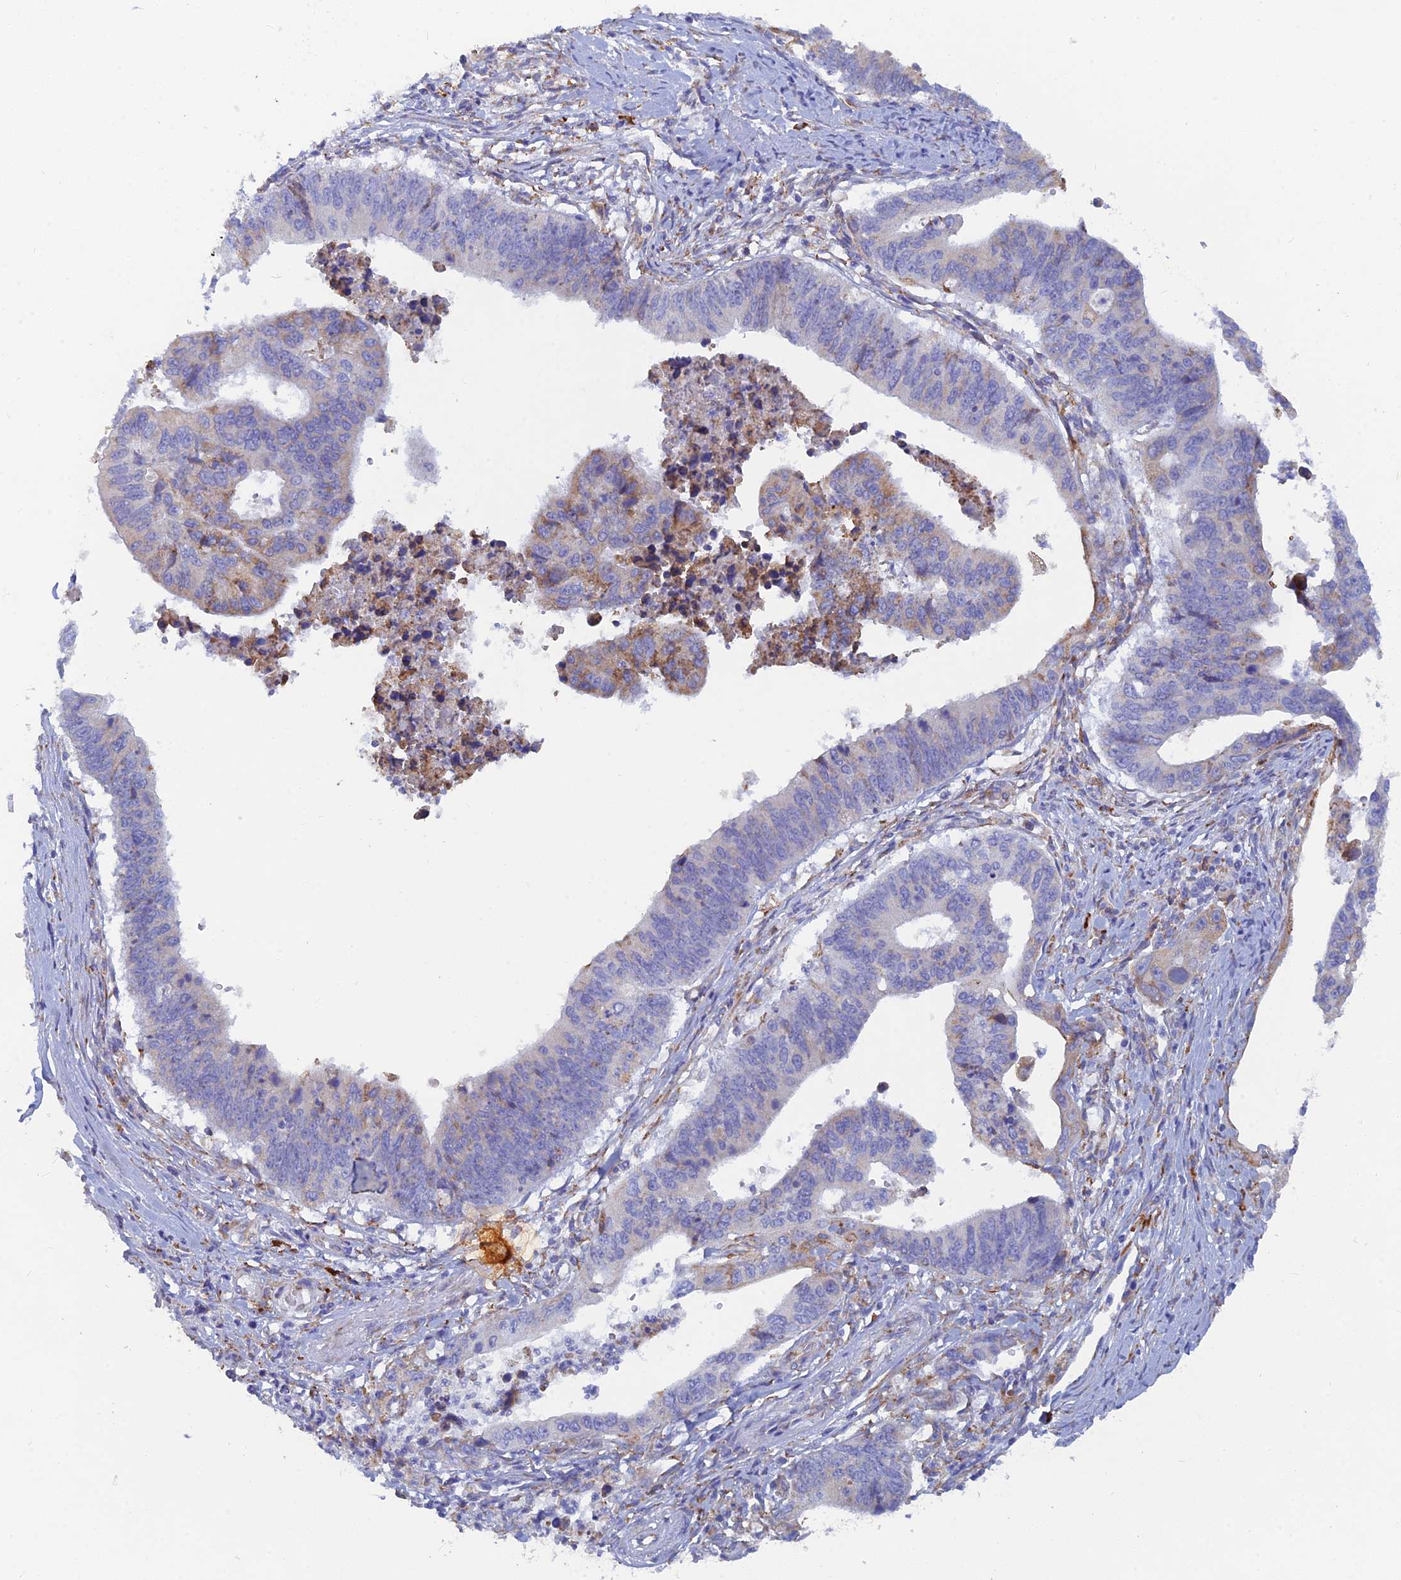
{"staining": {"intensity": "moderate", "quantity": "<25%", "location": "cytoplasmic/membranous"}, "tissue": "stomach cancer", "cell_type": "Tumor cells", "image_type": "cancer", "snomed": [{"axis": "morphology", "description": "Adenocarcinoma, NOS"}, {"axis": "topography", "description": "Stomach"}], "caption": "Stomach adenocarcinoma was stained to show a protein in brown. There is low levels of moderate cytoplasmic/membranous positivity in about <25% of tumor cells.", "gene": "WDR35", "patient": {"sex": "male", "age": 59}}